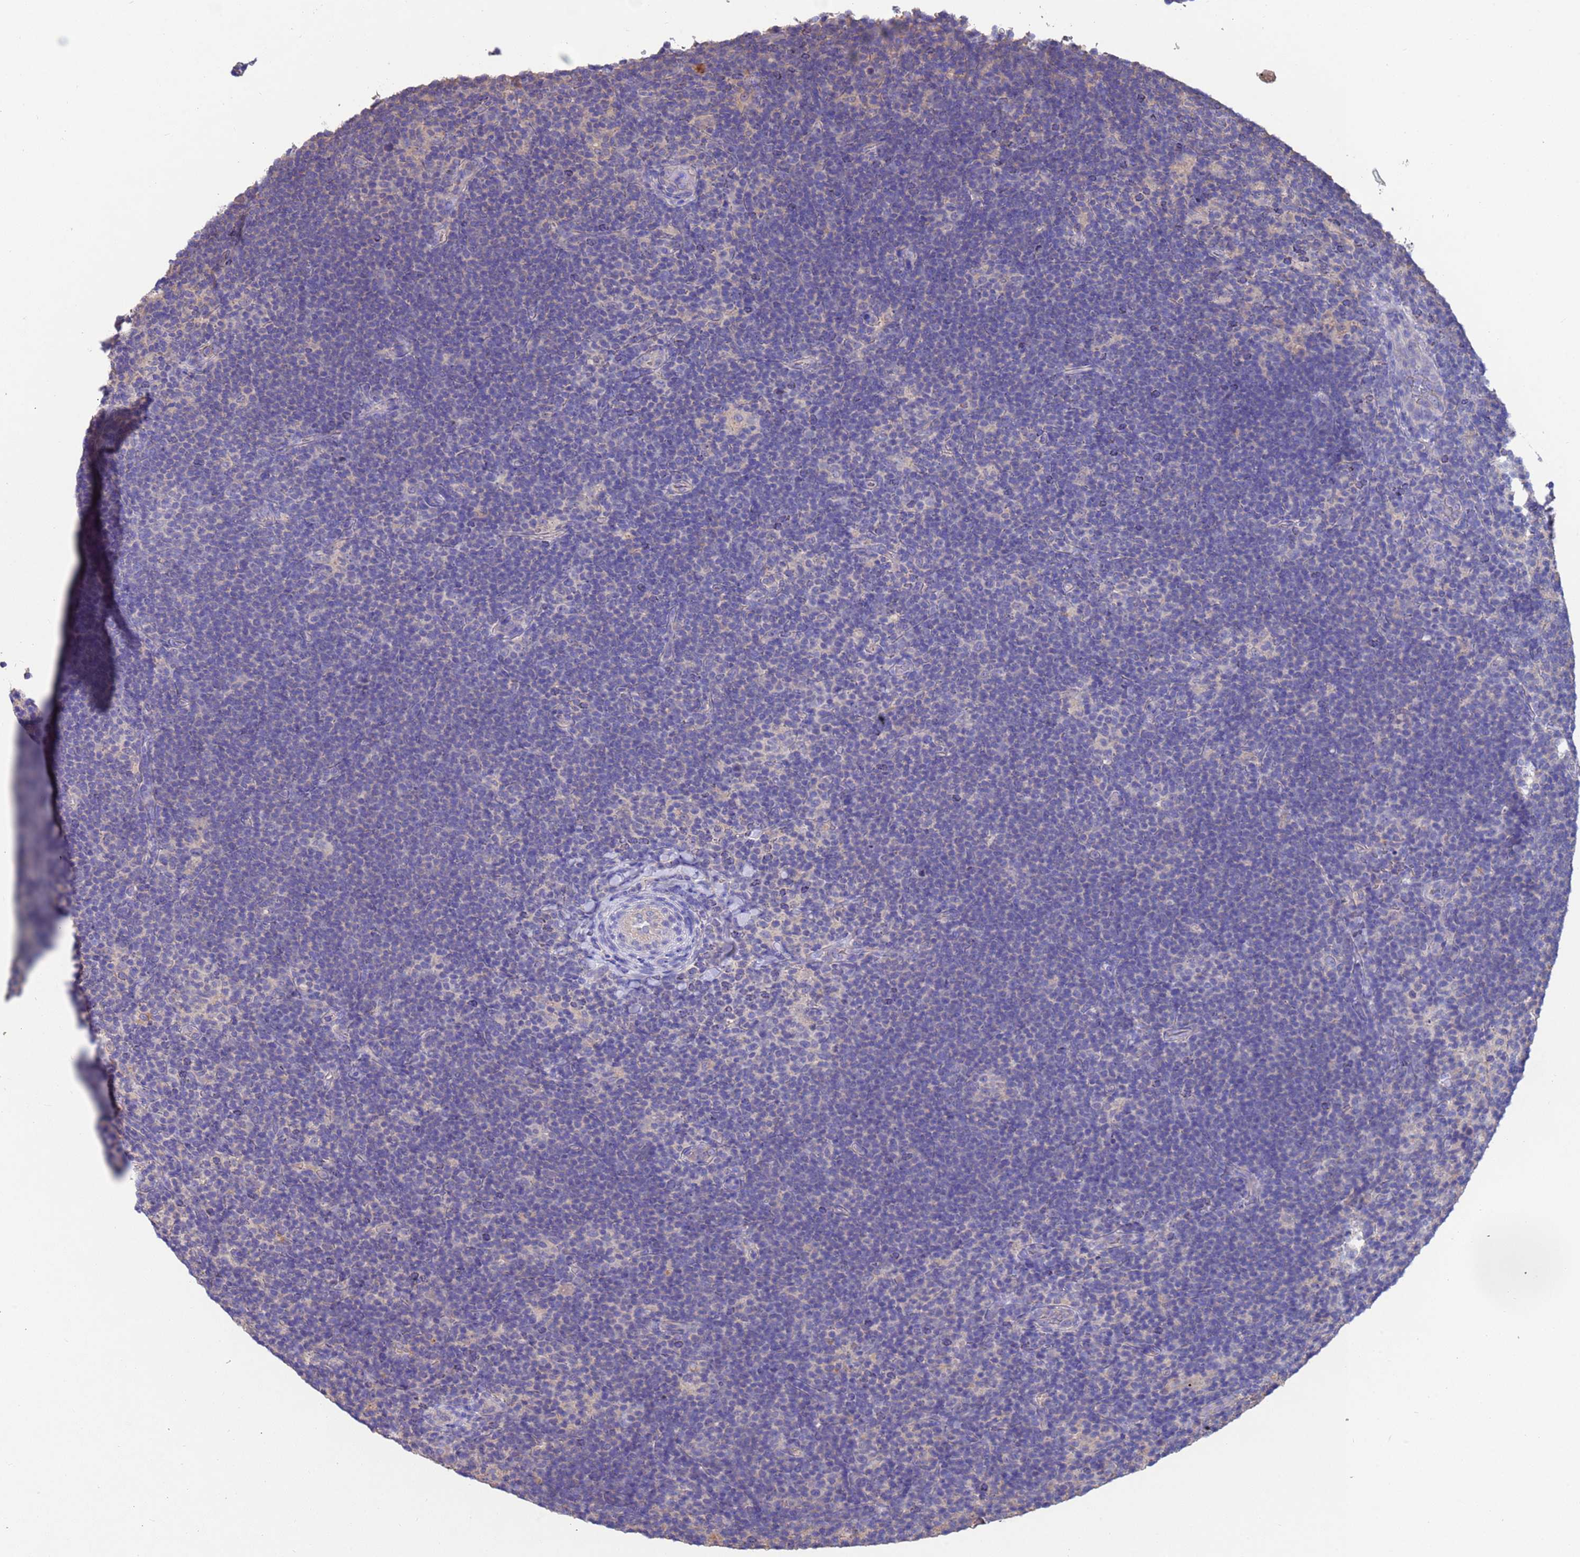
{"staining": {"intensity": "negative", "quantity": "none", "location": "none"}, "tissue": "lymphoma", "cell_type": "Tumor cells", "image_type": "cancer", "snomed": [{"axis": "morphology", "description": "Hodgkin's disease, NOS"}, {"axis": "topography", "description": "Lymph node"}], "caption": "Human Hodgkin's disease stained for a protein using immunohistochemistry exhibits no positivity in tumor cells.", "gene": "SRL", "patient": {"sex": "female", "age": 57}}